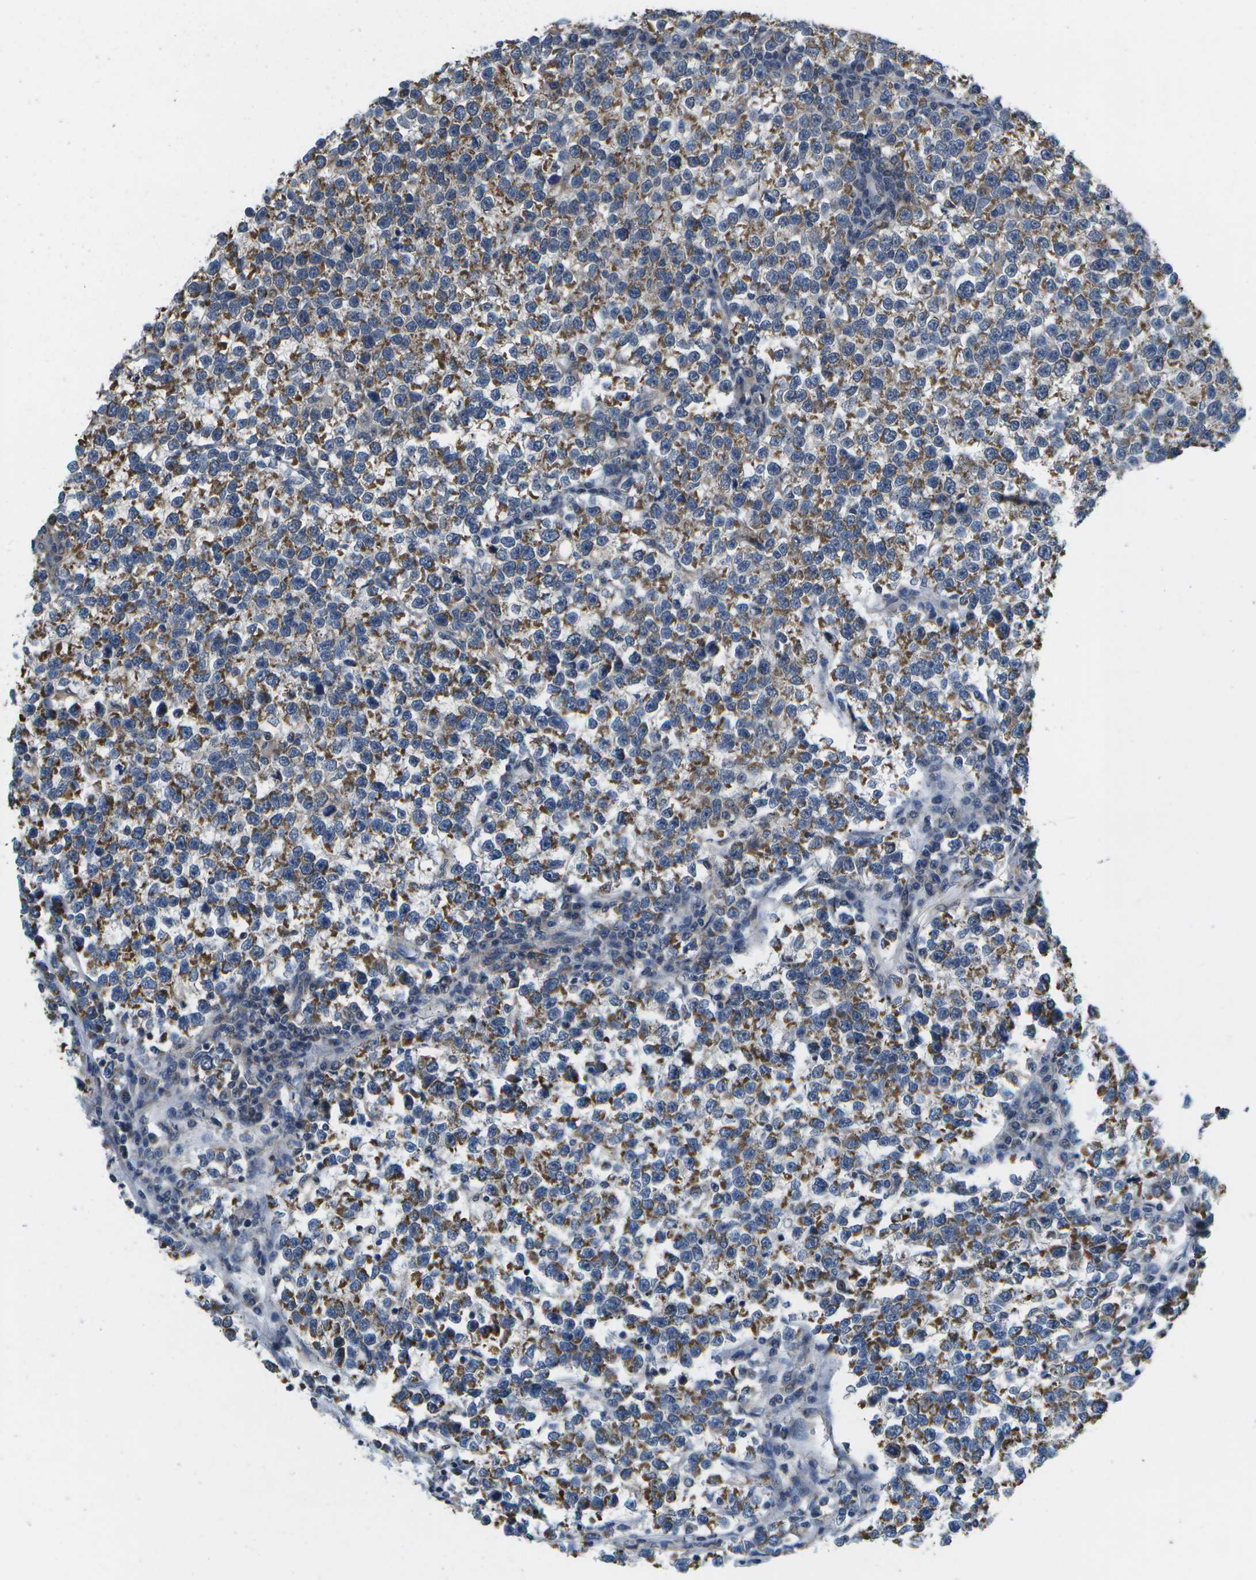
{"staining": {"intensity": "strong", "quantity": "25%-75%", "location": "cytoplasmic/membranous"}, "tissue": "testis cancer", "cell_type": "Tumor cells", "image_type": "cancer", "snomed": [{"axis": "morphology", "description": "Normal tissue, NOS"}, {"axis": "morphology", "description": "Seminoma, NOS"}, {"axis": "topography", "description": "Testis"}], "caption": "IHC photomicrograph of testis cancer stained for a protein (brown), which exhibits high levels of strong cytoplasmic/membranous positivity in approximately 25%-75% of tumor cells.", "gene": "GALNT15", "patient": {"sex": "male", "age": 43}}